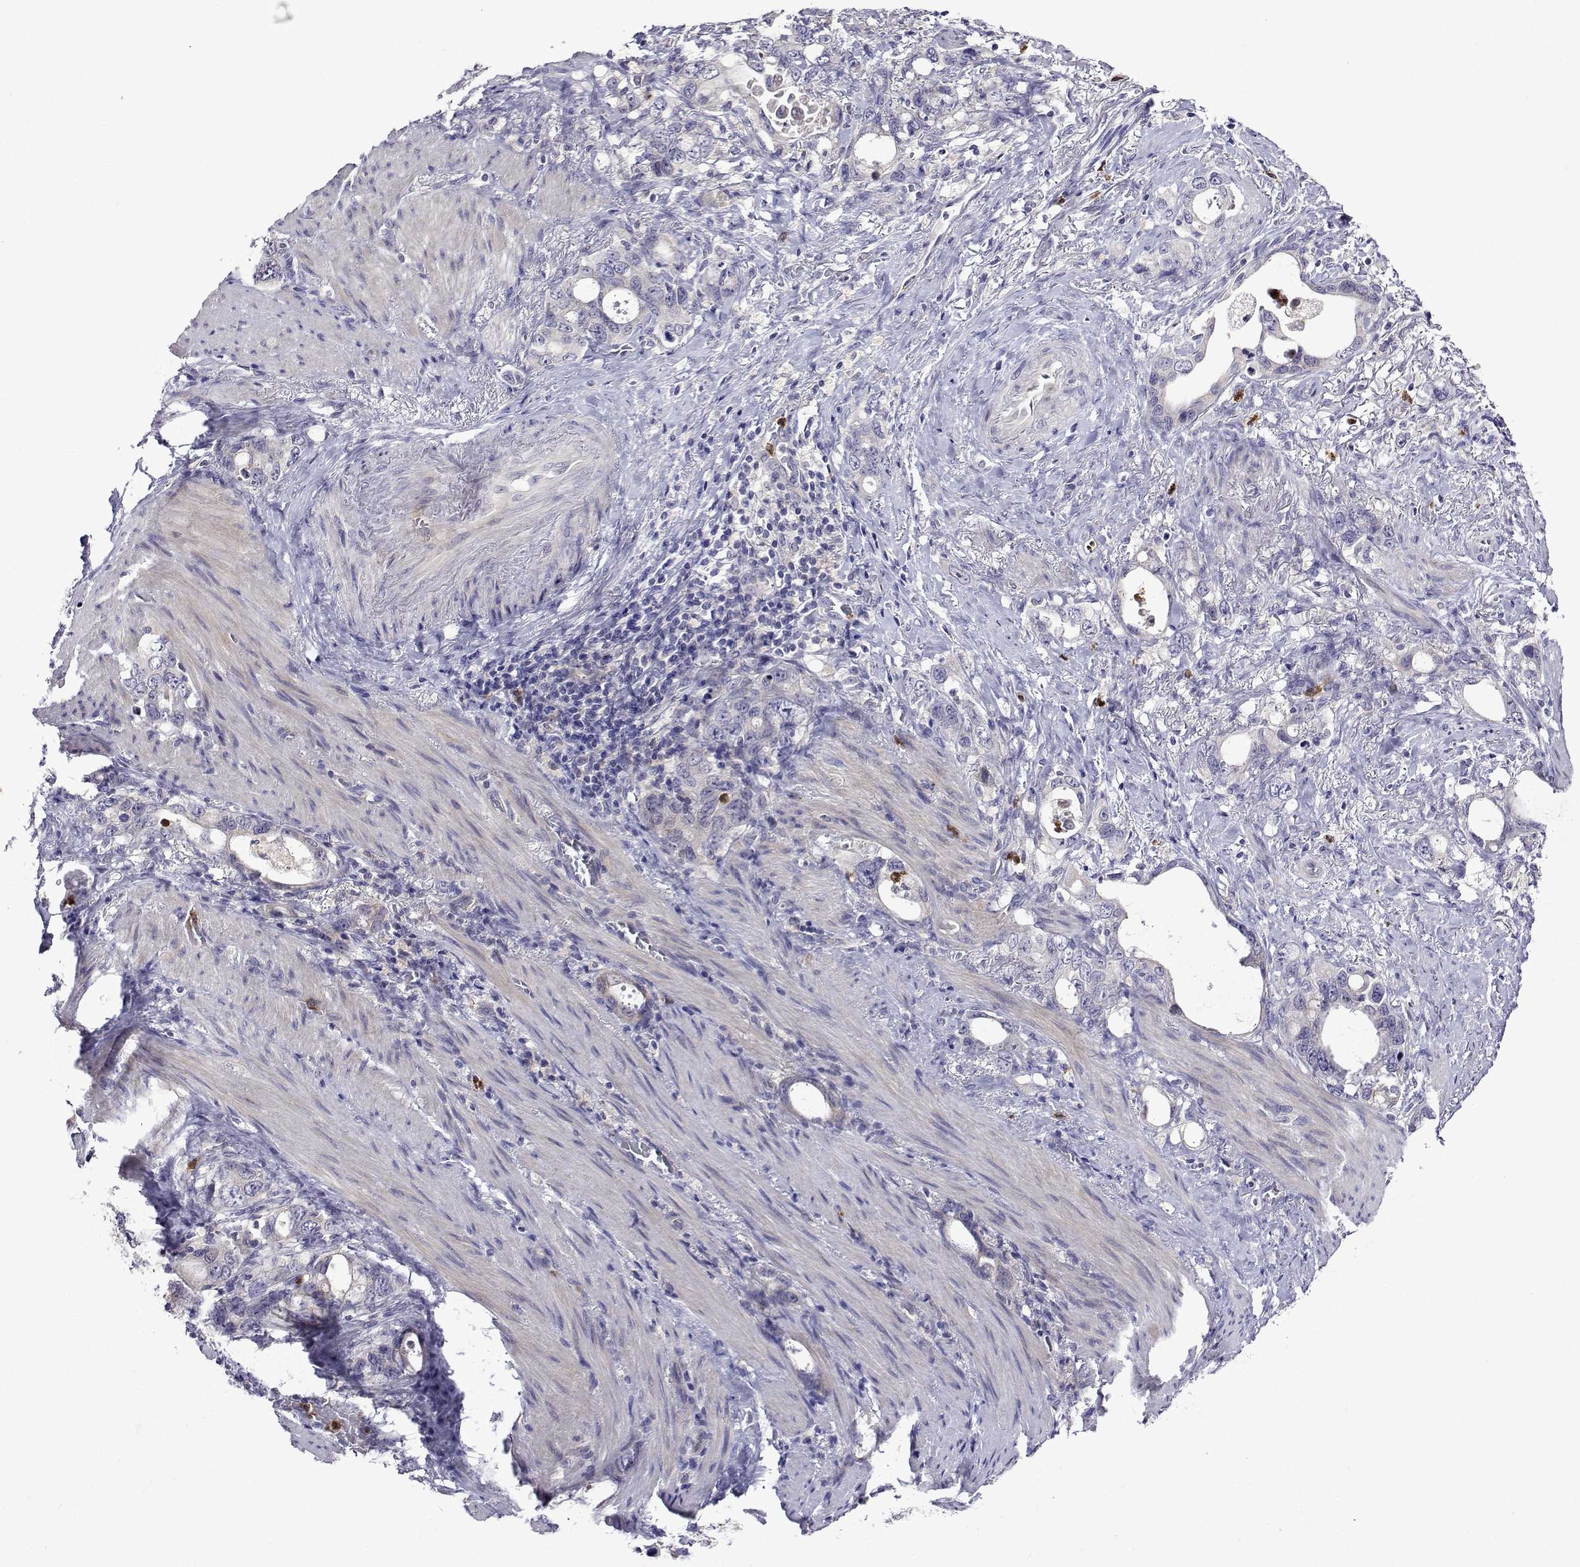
{"staining": {"intensity": "negative", "quantity": "none", "location": "none"}, "tissue": "stomach cancer", "cell_type": "Tumor cells", "image_type": "cancer", "snomed": [{"axis": "morphology", "description": "Adenocarcinoma, NOS"}, {"axis": "topography", "description": "Stomach, upper"}], "caption": "Image shows no significant protein expression in tumor cells of stomach cancer.", "gene": "SULT2A1", "patient": {"sex": "male", "age": 74}}